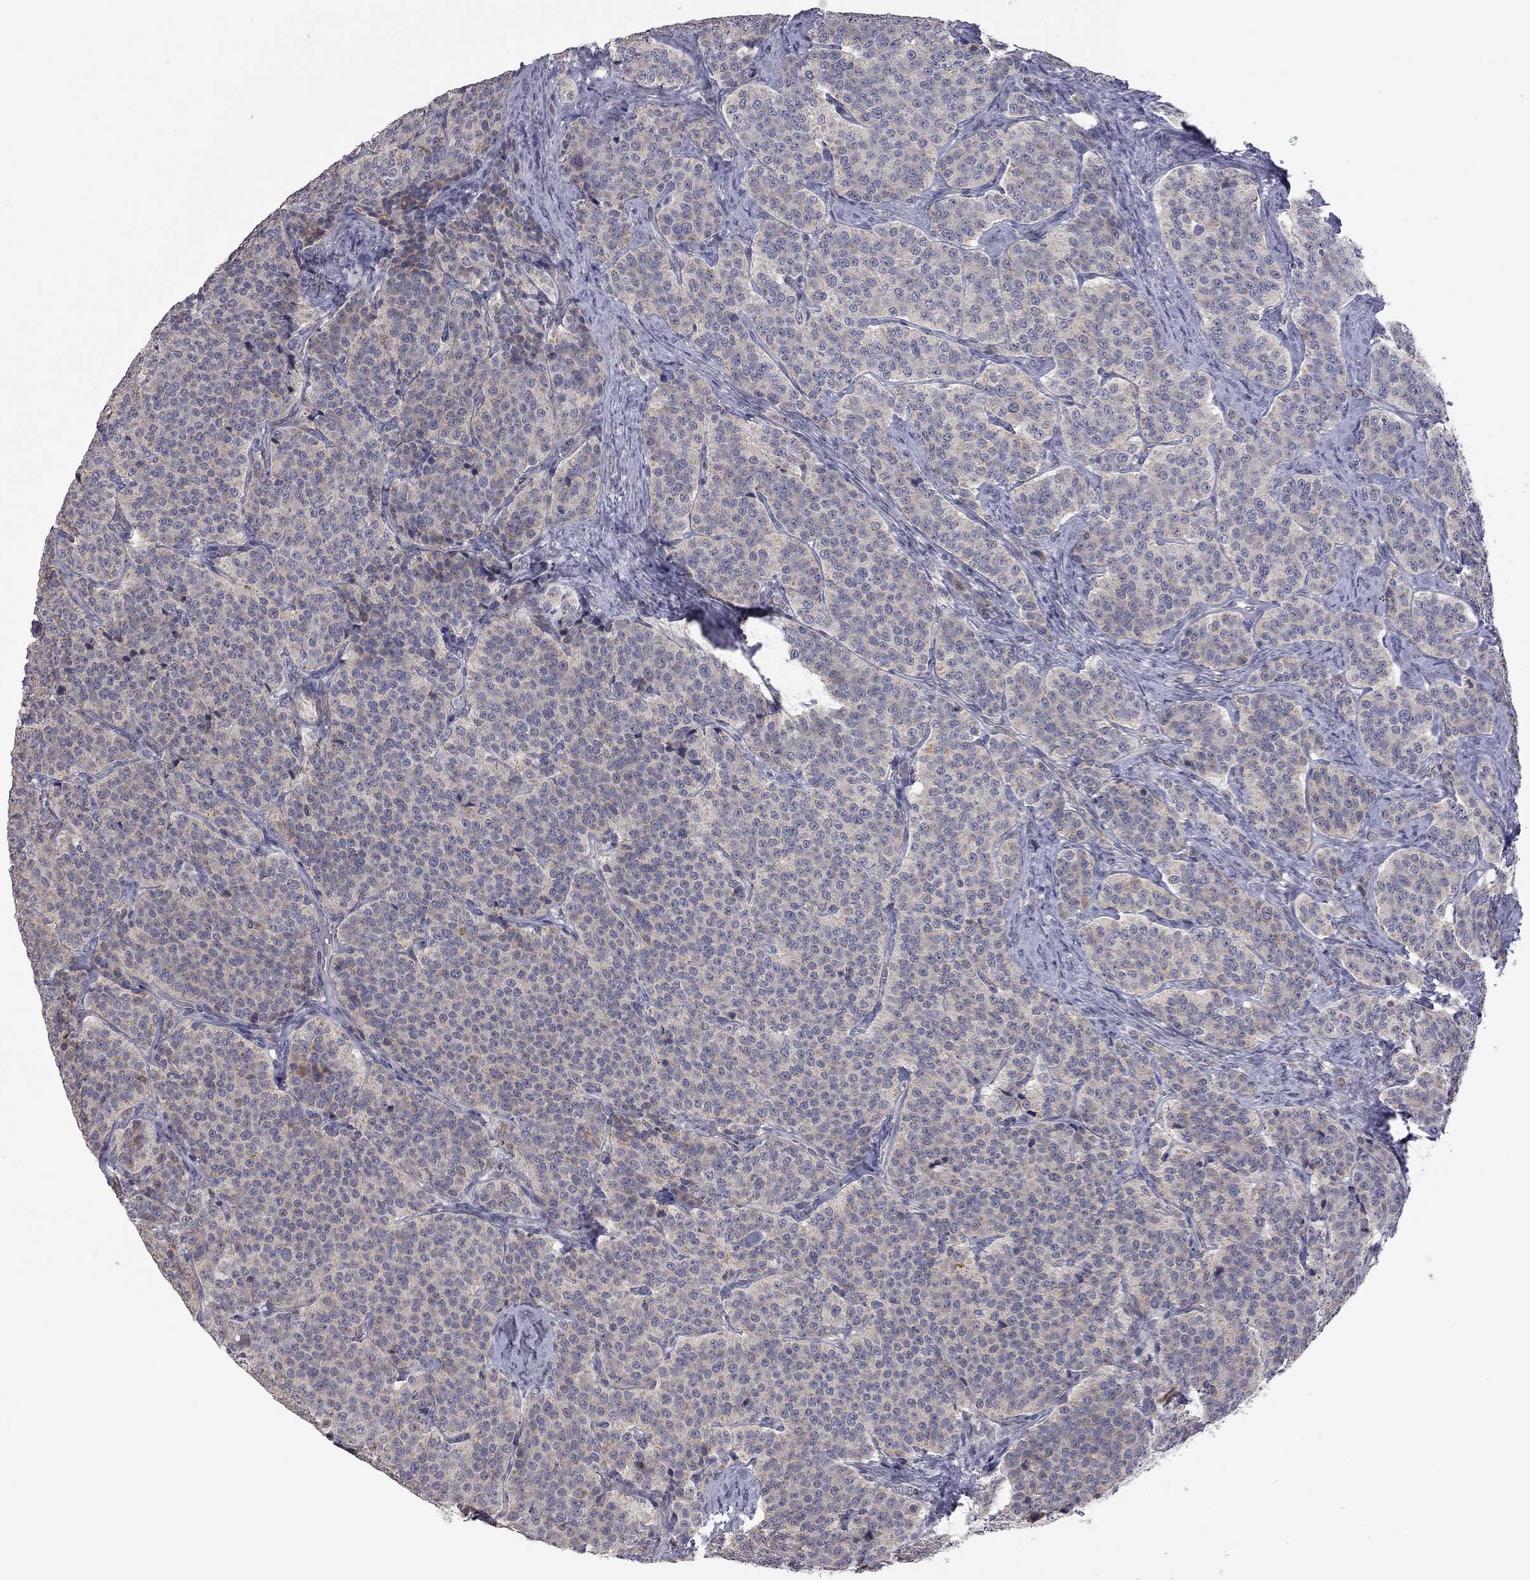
{"staining": {"intensity": "weak", "quantity": "25%-75%", "location": "cytoplasmic/membranous"}, "tissue": "carcinoid", "cell_type": "Tumor cells", "image_type": "cancer", "snomed": [{"axis": "morphology", "description": "Carcinoid, malignant, NOS"}, {"axis": "topography", "description": "Small intestine"}], "caption": "Tumor cells reveal weak cytoplasmic/membranous positivity in approximately 25%-75% of cells in carcinoid (malignant).", "gene": "MC3R", "patient": {"sex": "female", "age": 58}}